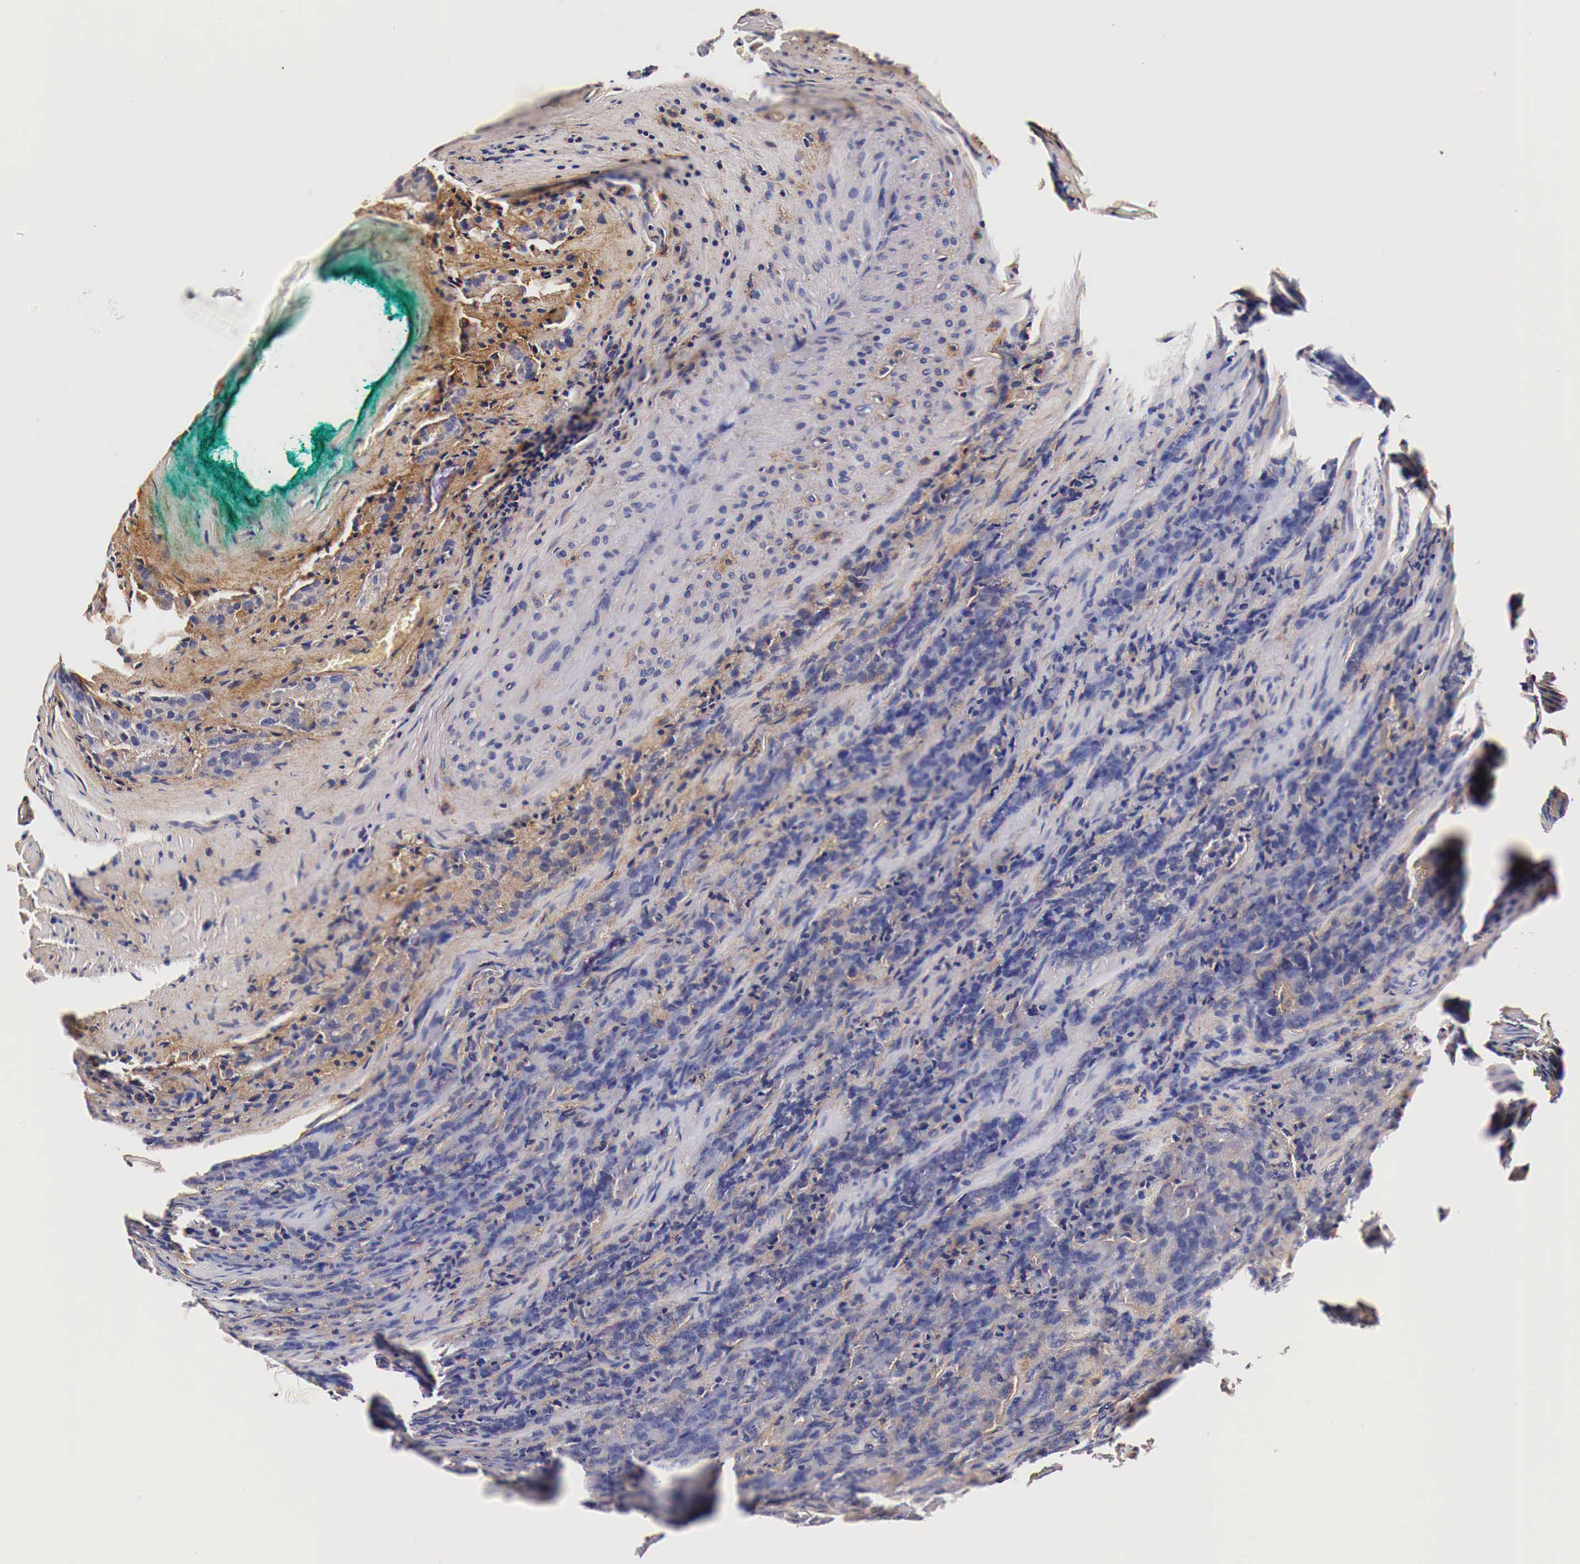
{"staining": {"intensity": "moderate", "quantity": ">75%", "location": "cytoplasmic/membranous"}, "tissue": "prostate cancer", "cell_type": "Tumor cells", "image_type": "cancer", "snomed": [{"axis": "morphology", "description": "Adenocarcinoma, Medium grade"}, {"axis": "topography", "description": "Prostate"}], "caption": "The photomicrograph shows a brown stain indicating the presence of a protein in the cytoplasmic/membranous of tumor cells in prostate cancer.", "gene": "RP2", "patient": {"sex": "male", "age": 60}}